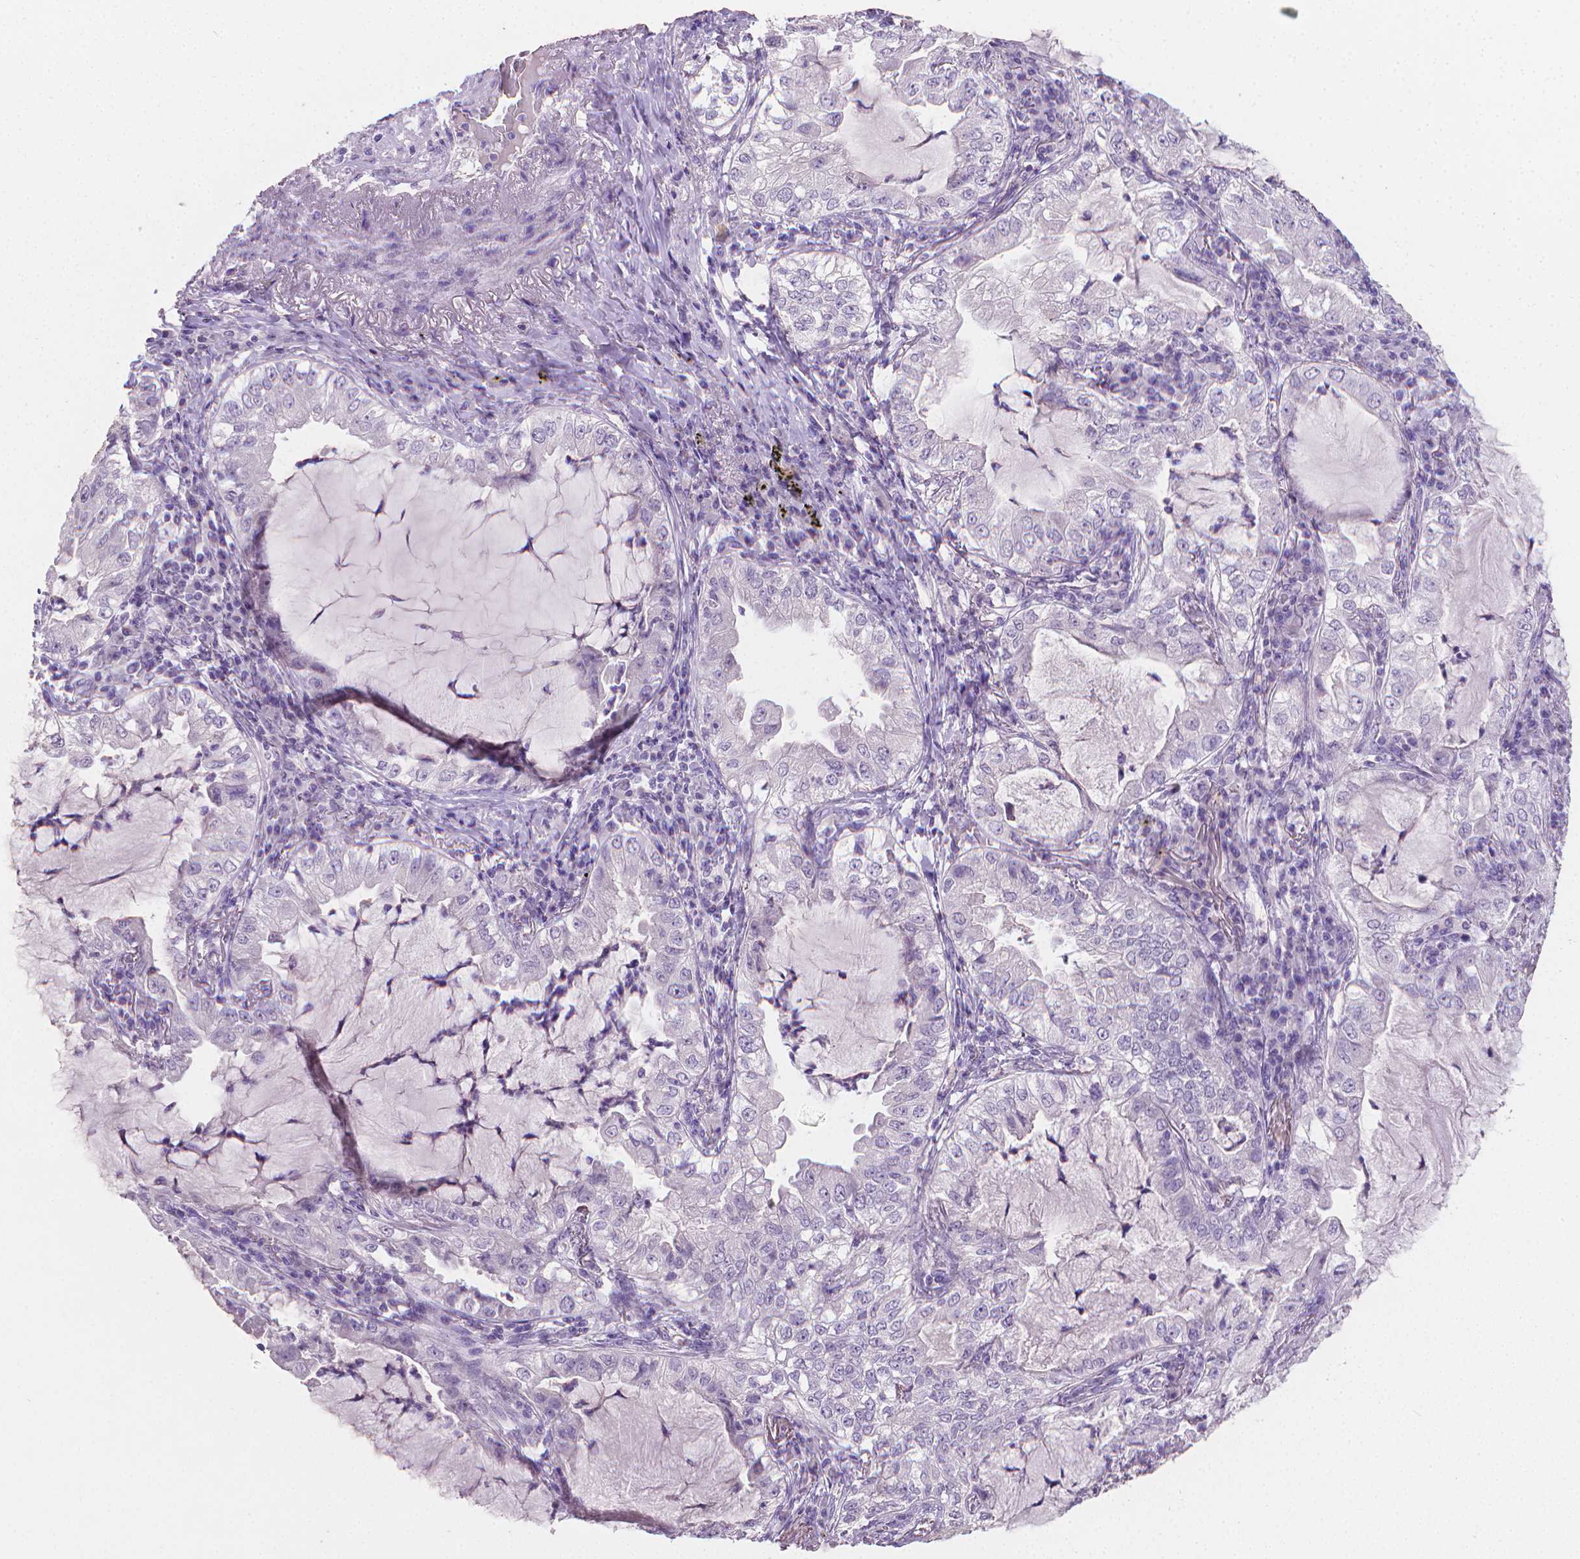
{"staining": {"intensity": "negative", "quantity": "none", "location": "none"}, "tissue": "lung cancer", "cell_type": "Tumor cells", "image_type": "cancer", "snomed": [{"axis": "morphology", "description": "Adenocarcinoma, NOS"}, {"axis": "topography", "description": "Lung"}], "caption": "An immunohistochemistry photomicrograph of lung adenocarcinoma is shown. There is no staining in tumor cells of lung adenocarcinoma.", "gene": "TNNI2", "patient": {"sex": "female", "age": 73}}